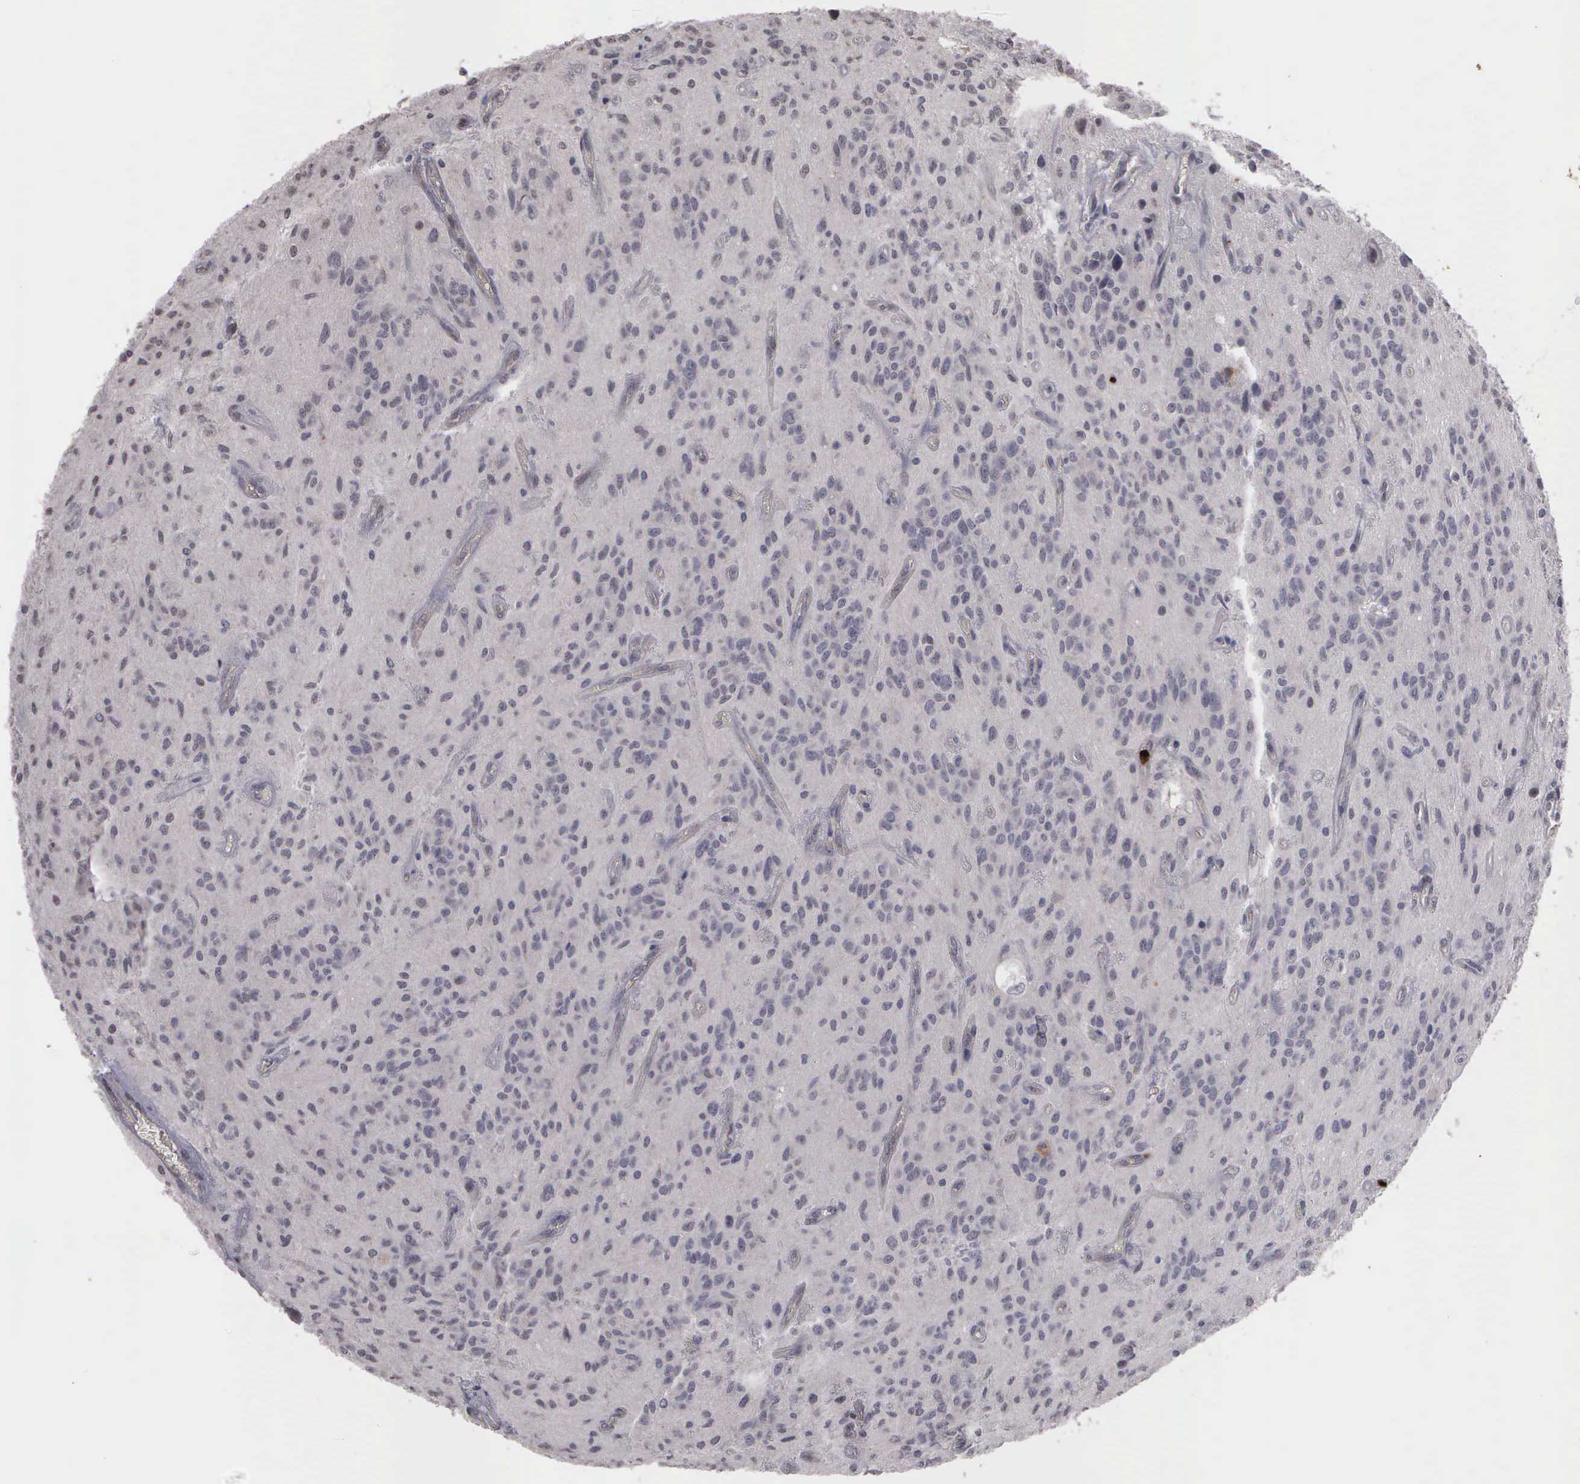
{"staining": {"intensity": "negative", "quantity": "none", "location": "none"}, "tissue": "glioma", "cell_type": "Tumor cells", "image_type": "cancer", "snomed": [{"axis": "morphology", "description": "Glioma, malignant, Low grade"}, {"axis": "topography", "description": "Brain"}], "caption": "Image shows no protein staining in tumor cells of glioma tissue.", "gene": "MMP9", "patient": {"sex": "female", "age": 15}}